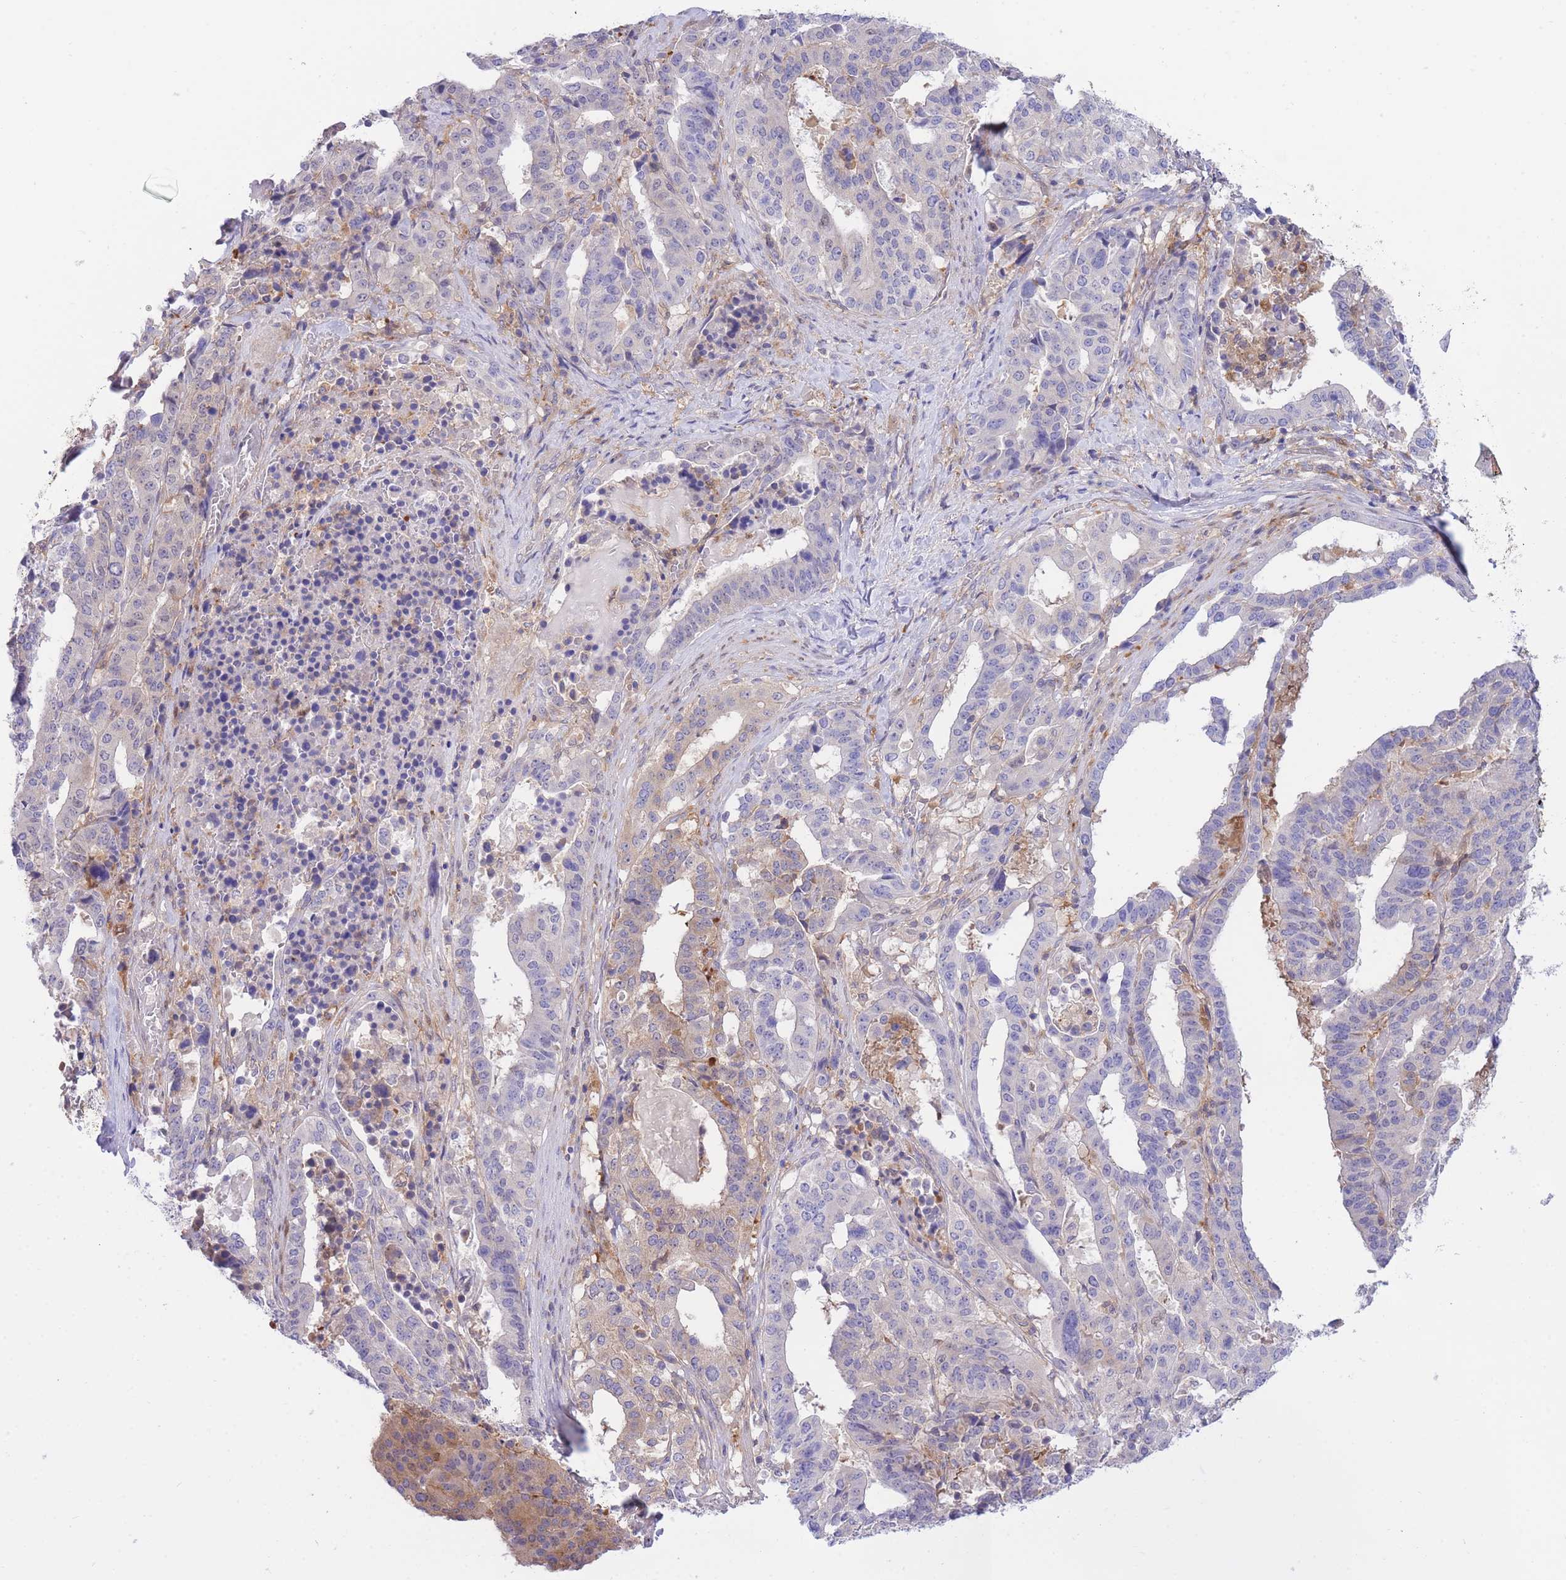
{"staining": {"intensity": "weak", "quantity": "<25%", "location": "cytoplasmic/membranous"}, "tissue": "stomach cancer", "cell_type": "Tumor cells", "image_type": "cancer", "snomed": [{"axis": "morphology", "description": "Adenocarcinoma, NOS"}, {"axis": "topography", "description": "Stomach"}], "caption": "Human stomach cancer (adenocarcinoma) stained for a protein using IHC demonstrates no staining in tumor cells.", "gene": "NAMPT", "patient": {"sex": "male", "age": 48}}